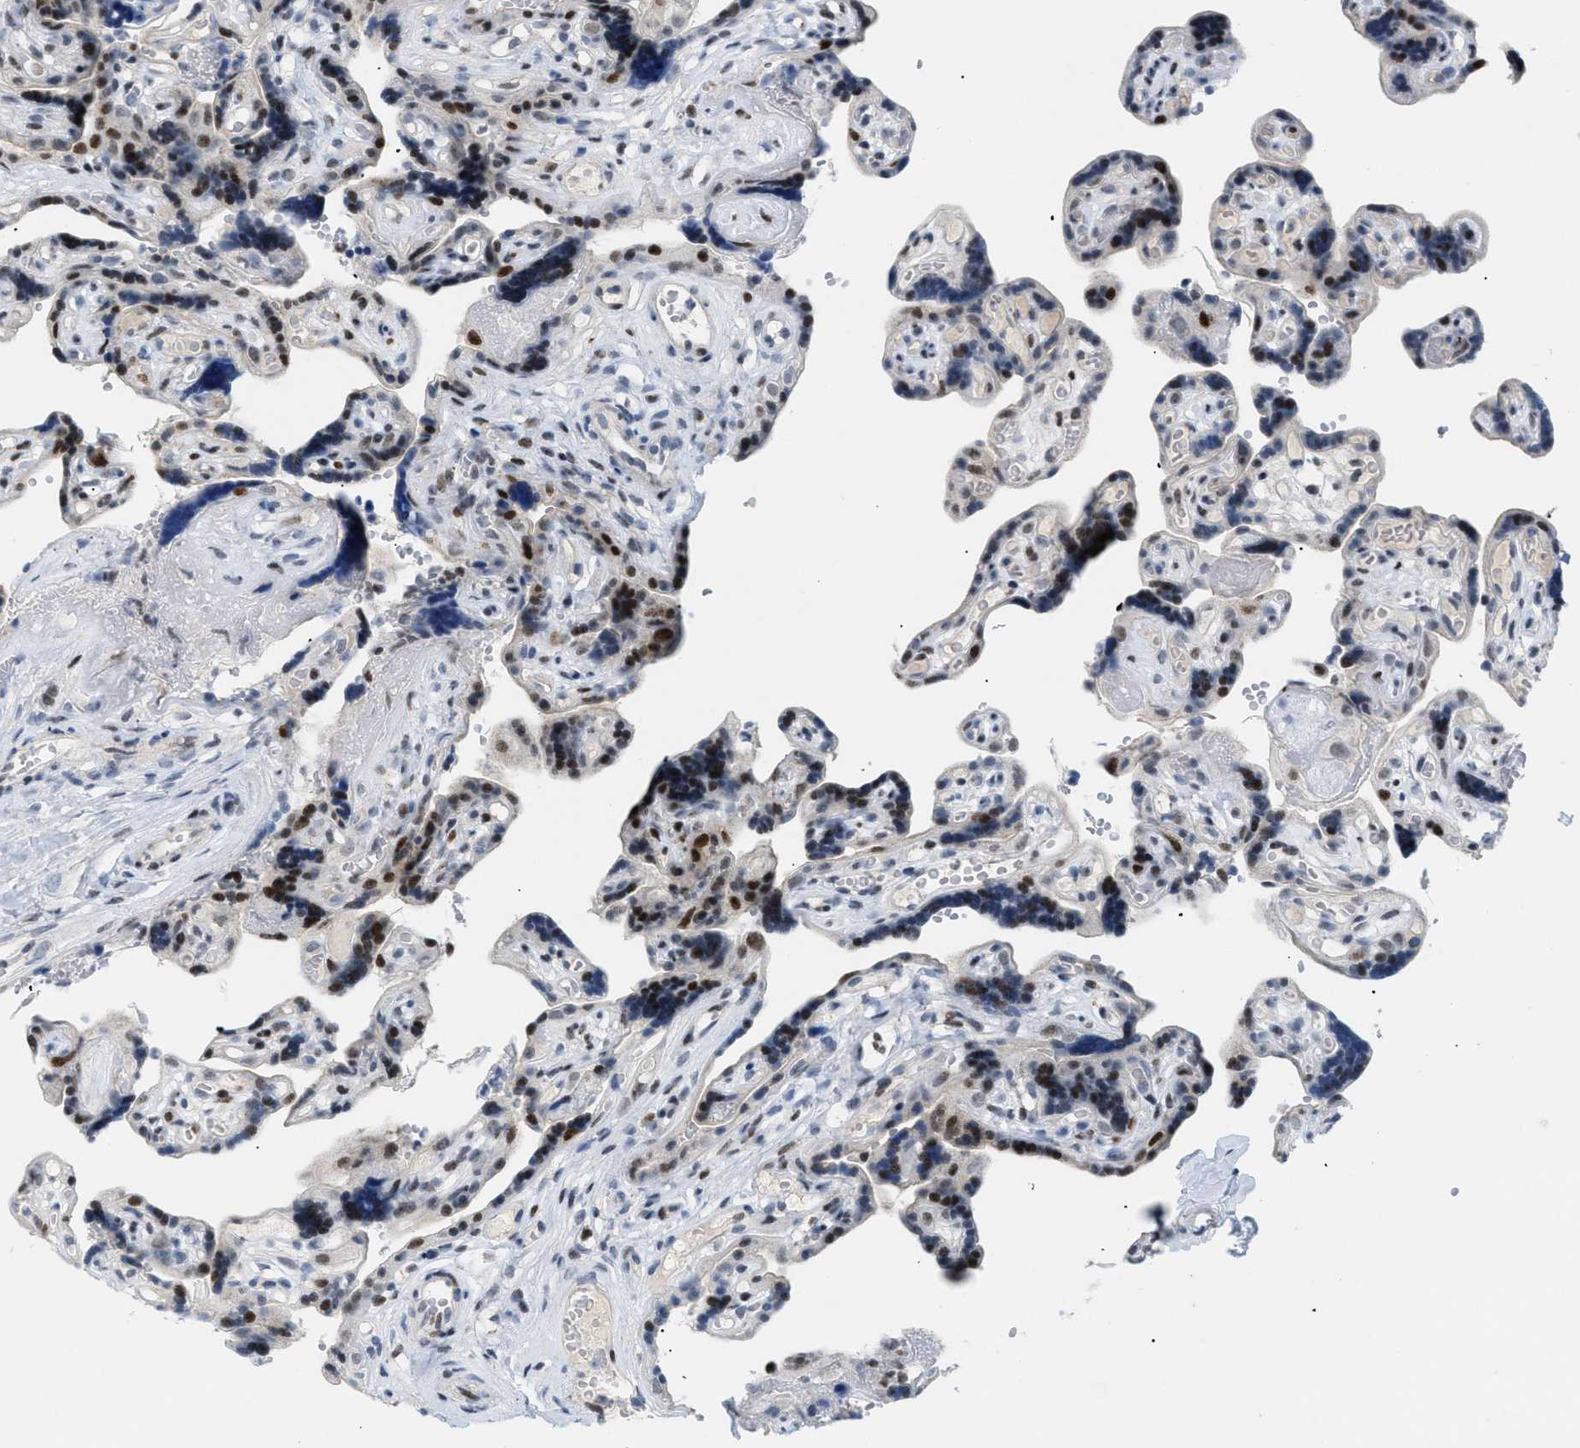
{"staining": {"intensity": "strong", "quantity": ">75%", "location": "nuclear"}, "tissue": "placenta", "cell_type": "Decidual cells", "image_type": "normal", "snomed": [{"axis": "morphology", "description": "Normal tissue, NOS"}, {"axis": "topography", "description": "Placenta"}], "caption": "Immunohistochemistry (IHC) of benign human placenta reveals high levels of strong nuclear positivity in about >75% of decidual cells. Using DAB (brown) and hematoxylin (blue) stains, captured at high magnification using brightfield microscopy.", "gene": "MED1", "patient": {"sex": "female", "age": 30}}